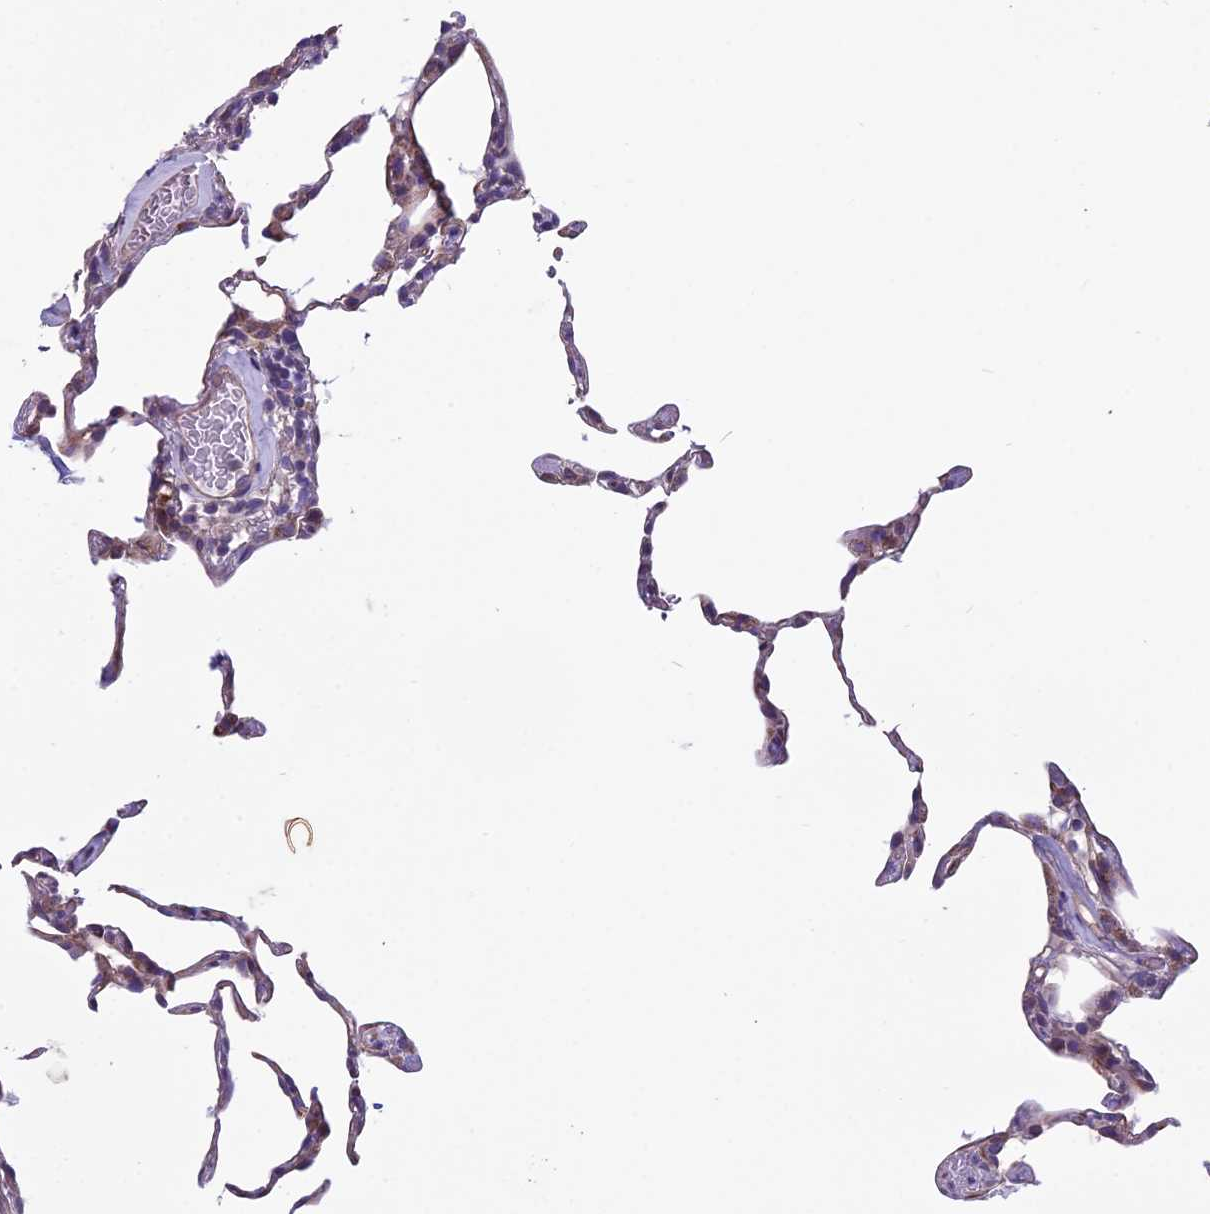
{"staining": {"intensity": "moderate", "quantity": "<25%", "location": "cytoplasmic/membranous"}, "tissue": "lung", "cell_type": "Alveolar cells", "image_type": "normal", "snomed": [{"axis": "morphology", "description": "Normal tissue, NOS"}, {"axis": "topography", "description": "Lung"}], "caption": "DAB immunohistochemical staining of unremarkable lung displays moderate cytoplasmic/membranous protein expression in about <25% of alveolar cells.", "gene": "DUS2", "patient": {"sex": "female", "age": 57}}